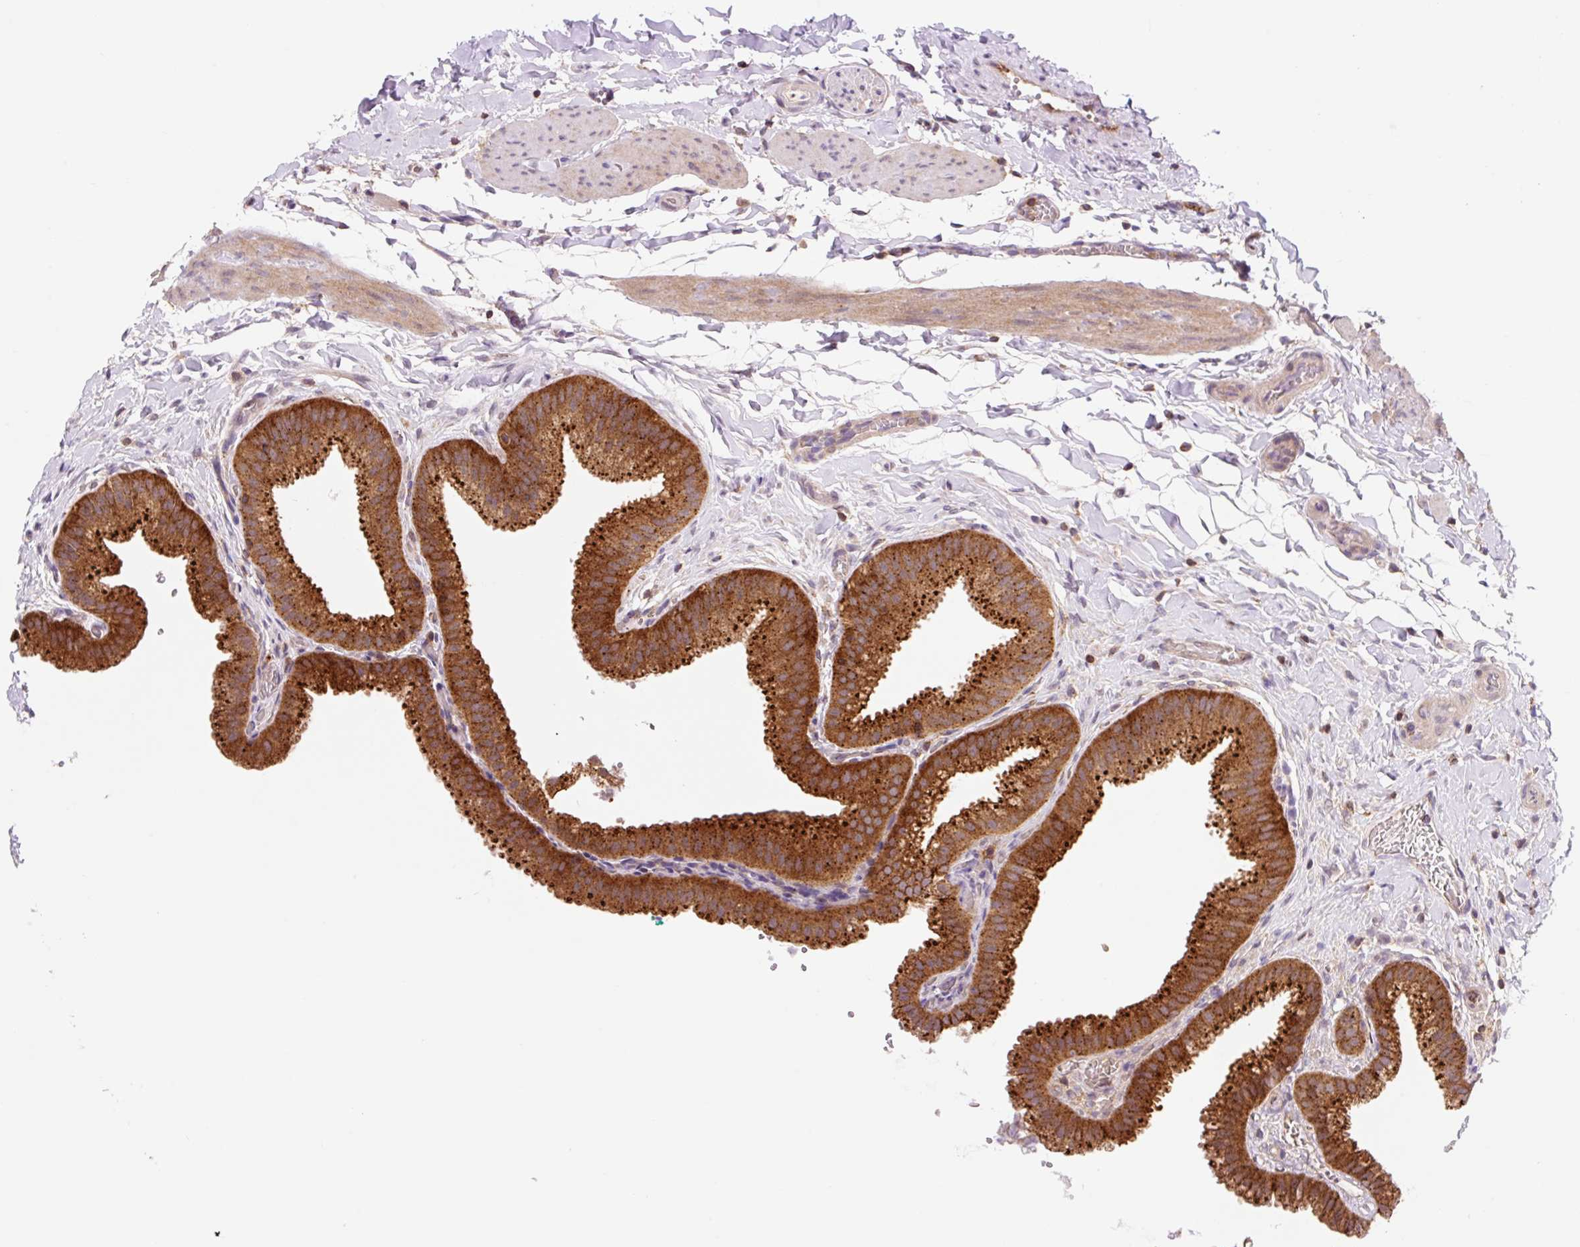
{"staining": {"intensity": "strong", "quantity": ">75%", "location": "cytoplasmic/membranous"}, "tissue": "gallbladder", "cell_type": "Glandular cells", "image_type": "normal", "snomed": [{"axis": "morphology", "description": "Normal tissue, NOS"}, {"axis": "topography", "description": "Gallbladder"}], "caption": "Immunohistochemistry (DAB (3,3'-diaminobenzidine)) staining of benign human gallbladder displays strong cytoplasmic/membranous protein positivity in approximately >75% of glandular cells.", "gene": "VPS4A", "patient": {"sex": "female", "age": 63}}